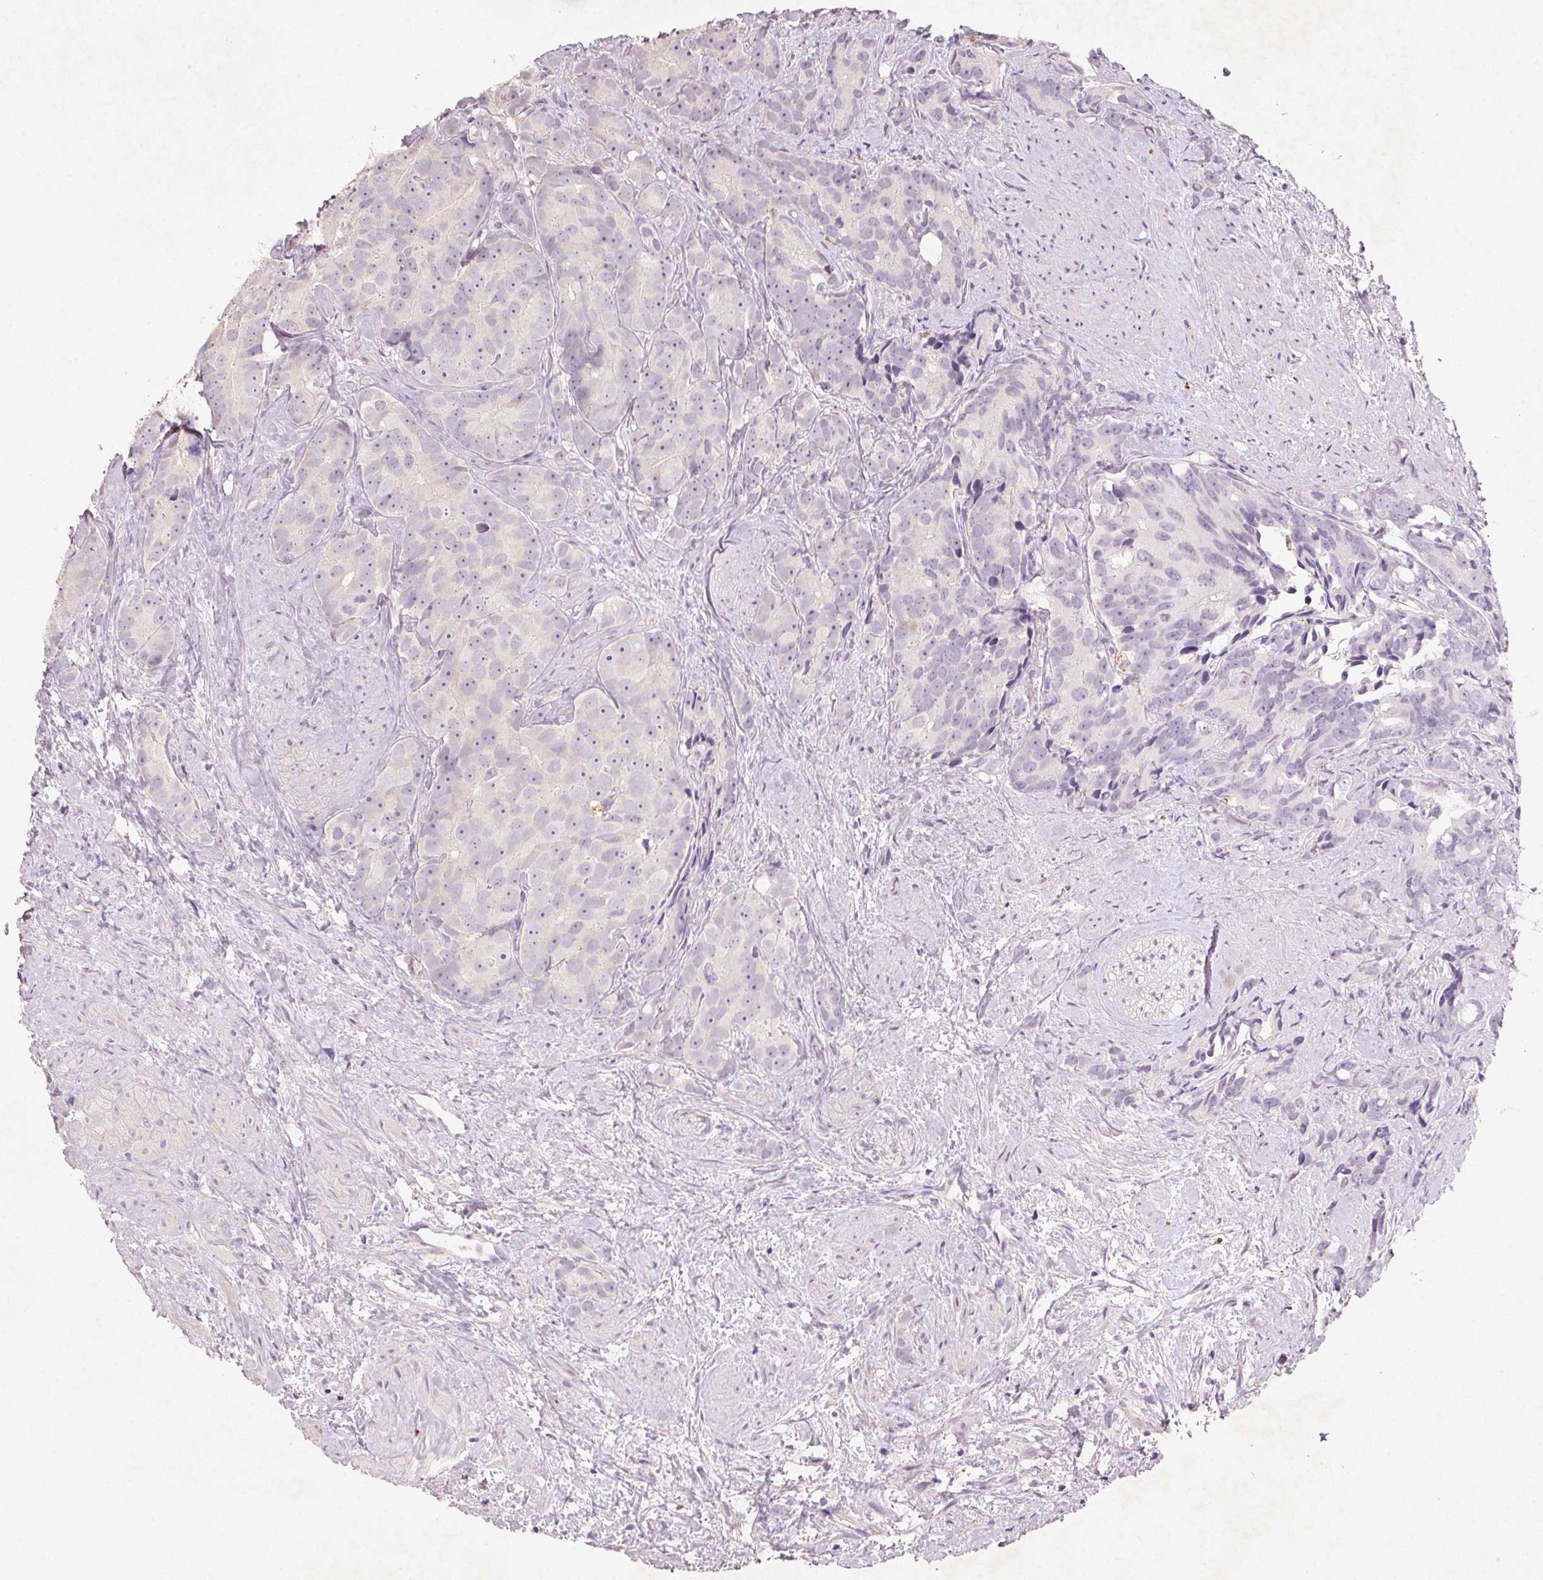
{"staining": {"intensity": "negative", "quantity": "none", "location": "none"}, "tissue": "prostate cancer", "cell_type": "Tumor cells", "image_type": "cancer", "snomed": [{"axis": "morphology", "description": "Adenocarcinoma, High grade"}, {"axis": "topography", "description": "Prostate"}], "caption": "An image of human high-grade adenocarcinoma (prostate) is negative for staining in tumor cells. (DAB (3,3'-diaminobenzidine) immunohistochemistry (IHC) visualized using brightfield microscopy, high magnification).", "gene": "CXCL5", "patient": {"sex": "male", "age": 90}}